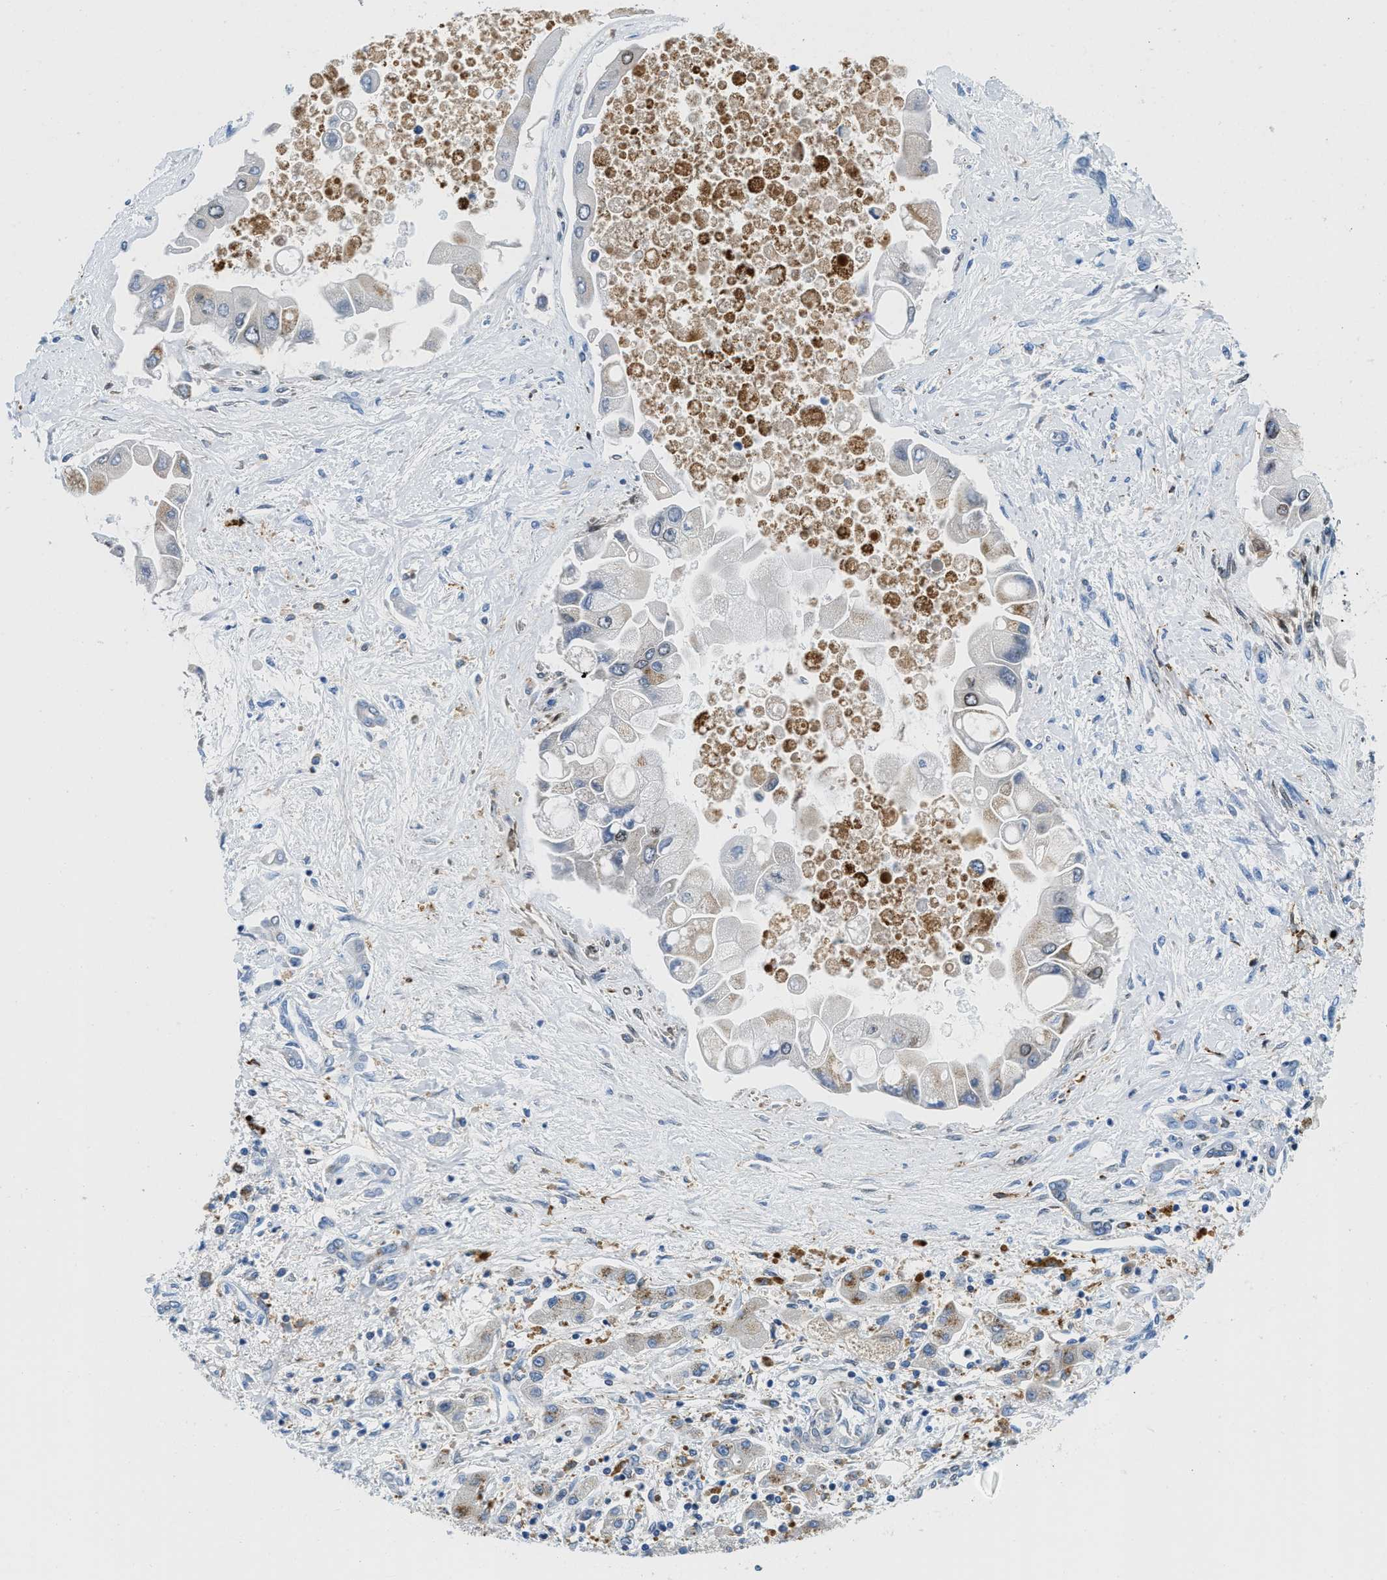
{"staining": {"intensity": "weak", "quantity": "<25%", "location": "nuclear"}, "tissue": "liver cancer", "cell_type": "Tumor cells", "image_type": "cancer", "snomed": [{"axis": "morphology", "description": "Cholangiocarcinoma"}, {"axis": "topography", "description": "Liver"}], "caption": "Immunohistochemistry (IHC) micrograph of human liver cancer (cholangiocarcinoma) stained for a protein (brown), which displays no staining in tumor cells.", "gene": "CD226", "patient": {"sex": "male", "age": 50}}